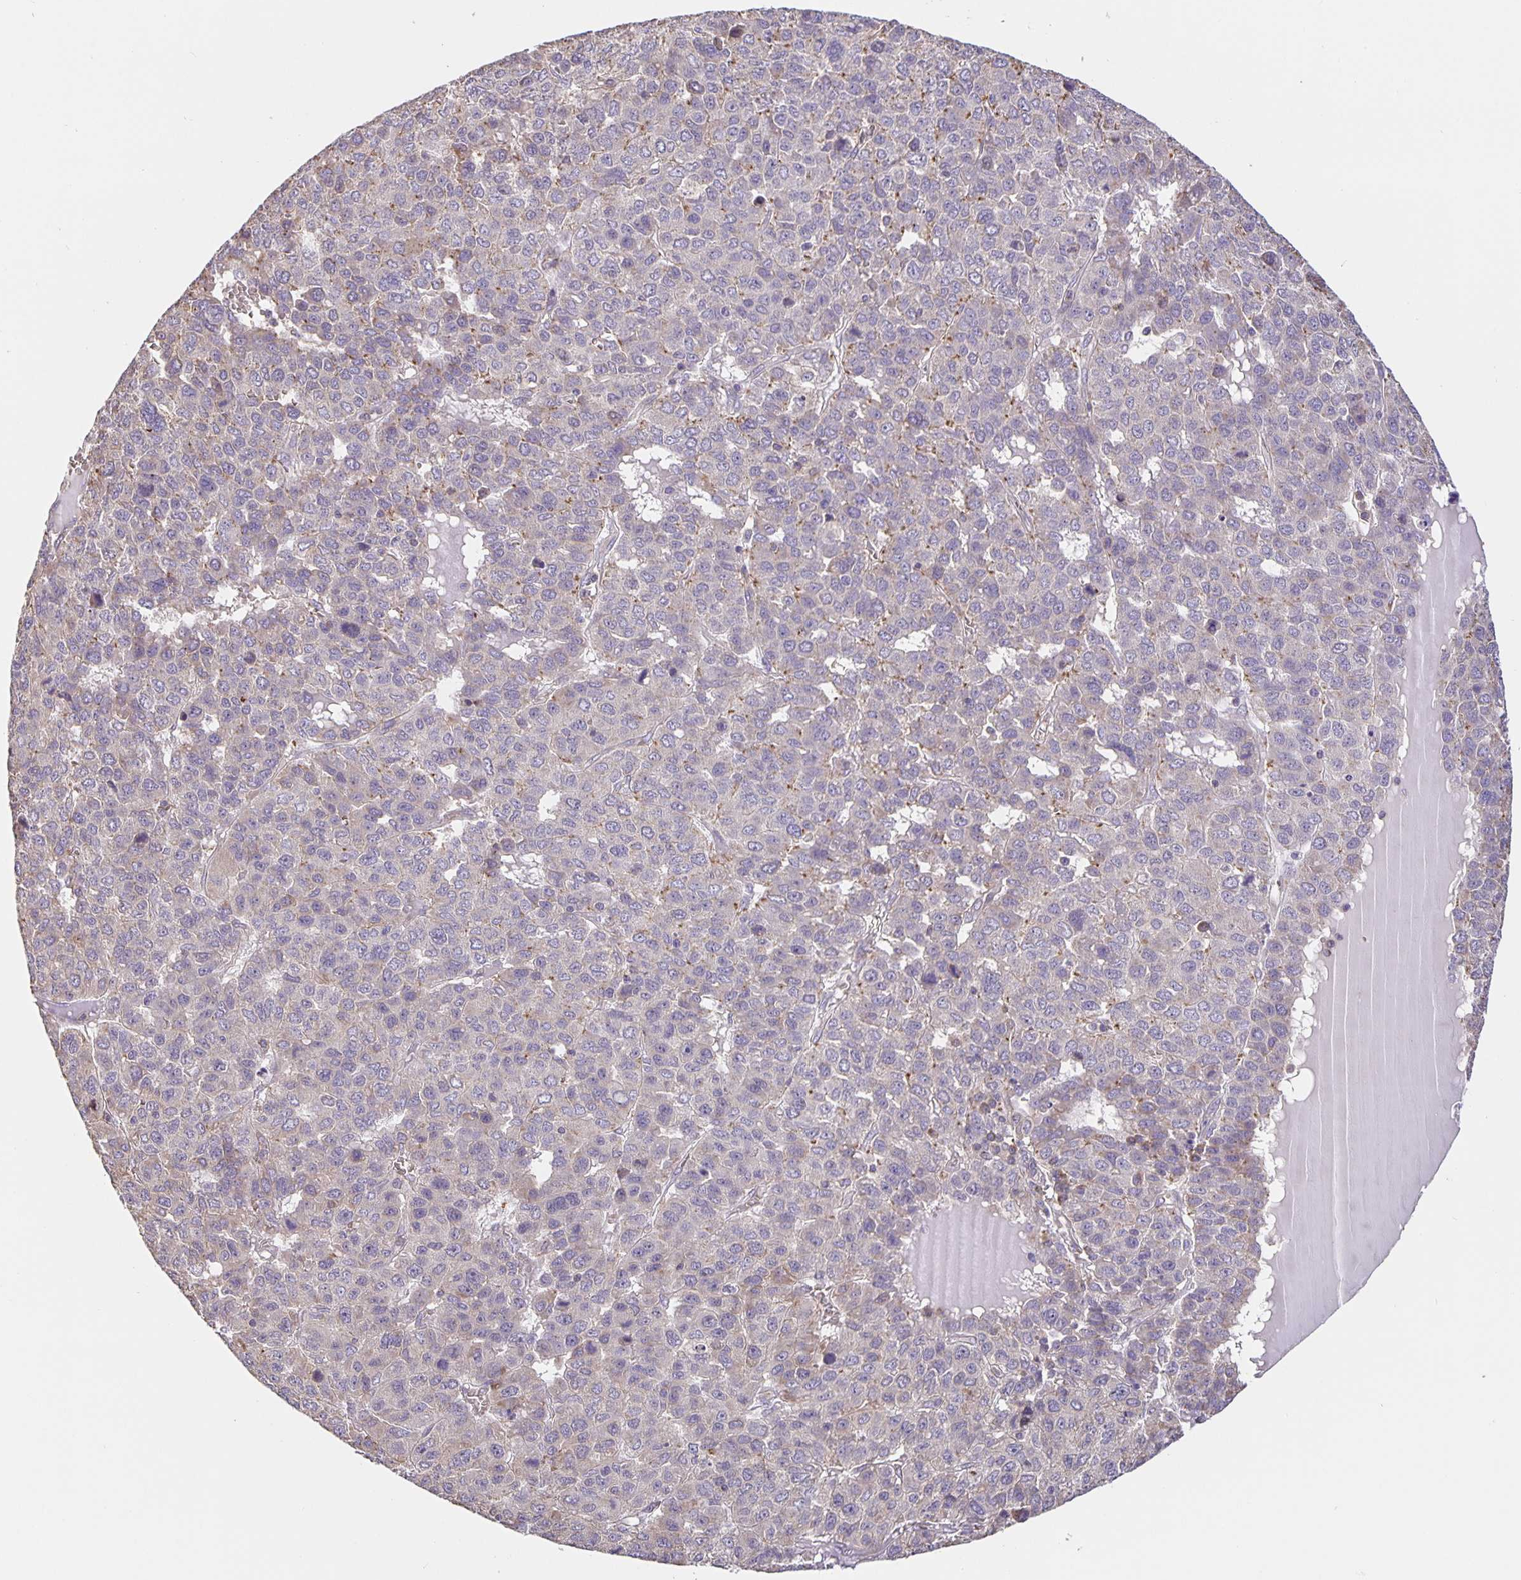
{"staining": {"intensity": "negative", "quantity": "none", "location": "none"}, "tissue": "liver cancer", "cell_type": "Tumor cells", "image_type": "cancer", "snomed": [{"axis": "morphology", "description": "Carcinoma, Hepatocellular, NOS"}, {"axis": "topography", "description": "Liver"}], "caption": "This is an IHC image of human liver cancer (hepatocellular carcinoma). There is no expression in tumor cells.", "gene": "TMEM71", "patient": {"sex": "male", "age": 69}}